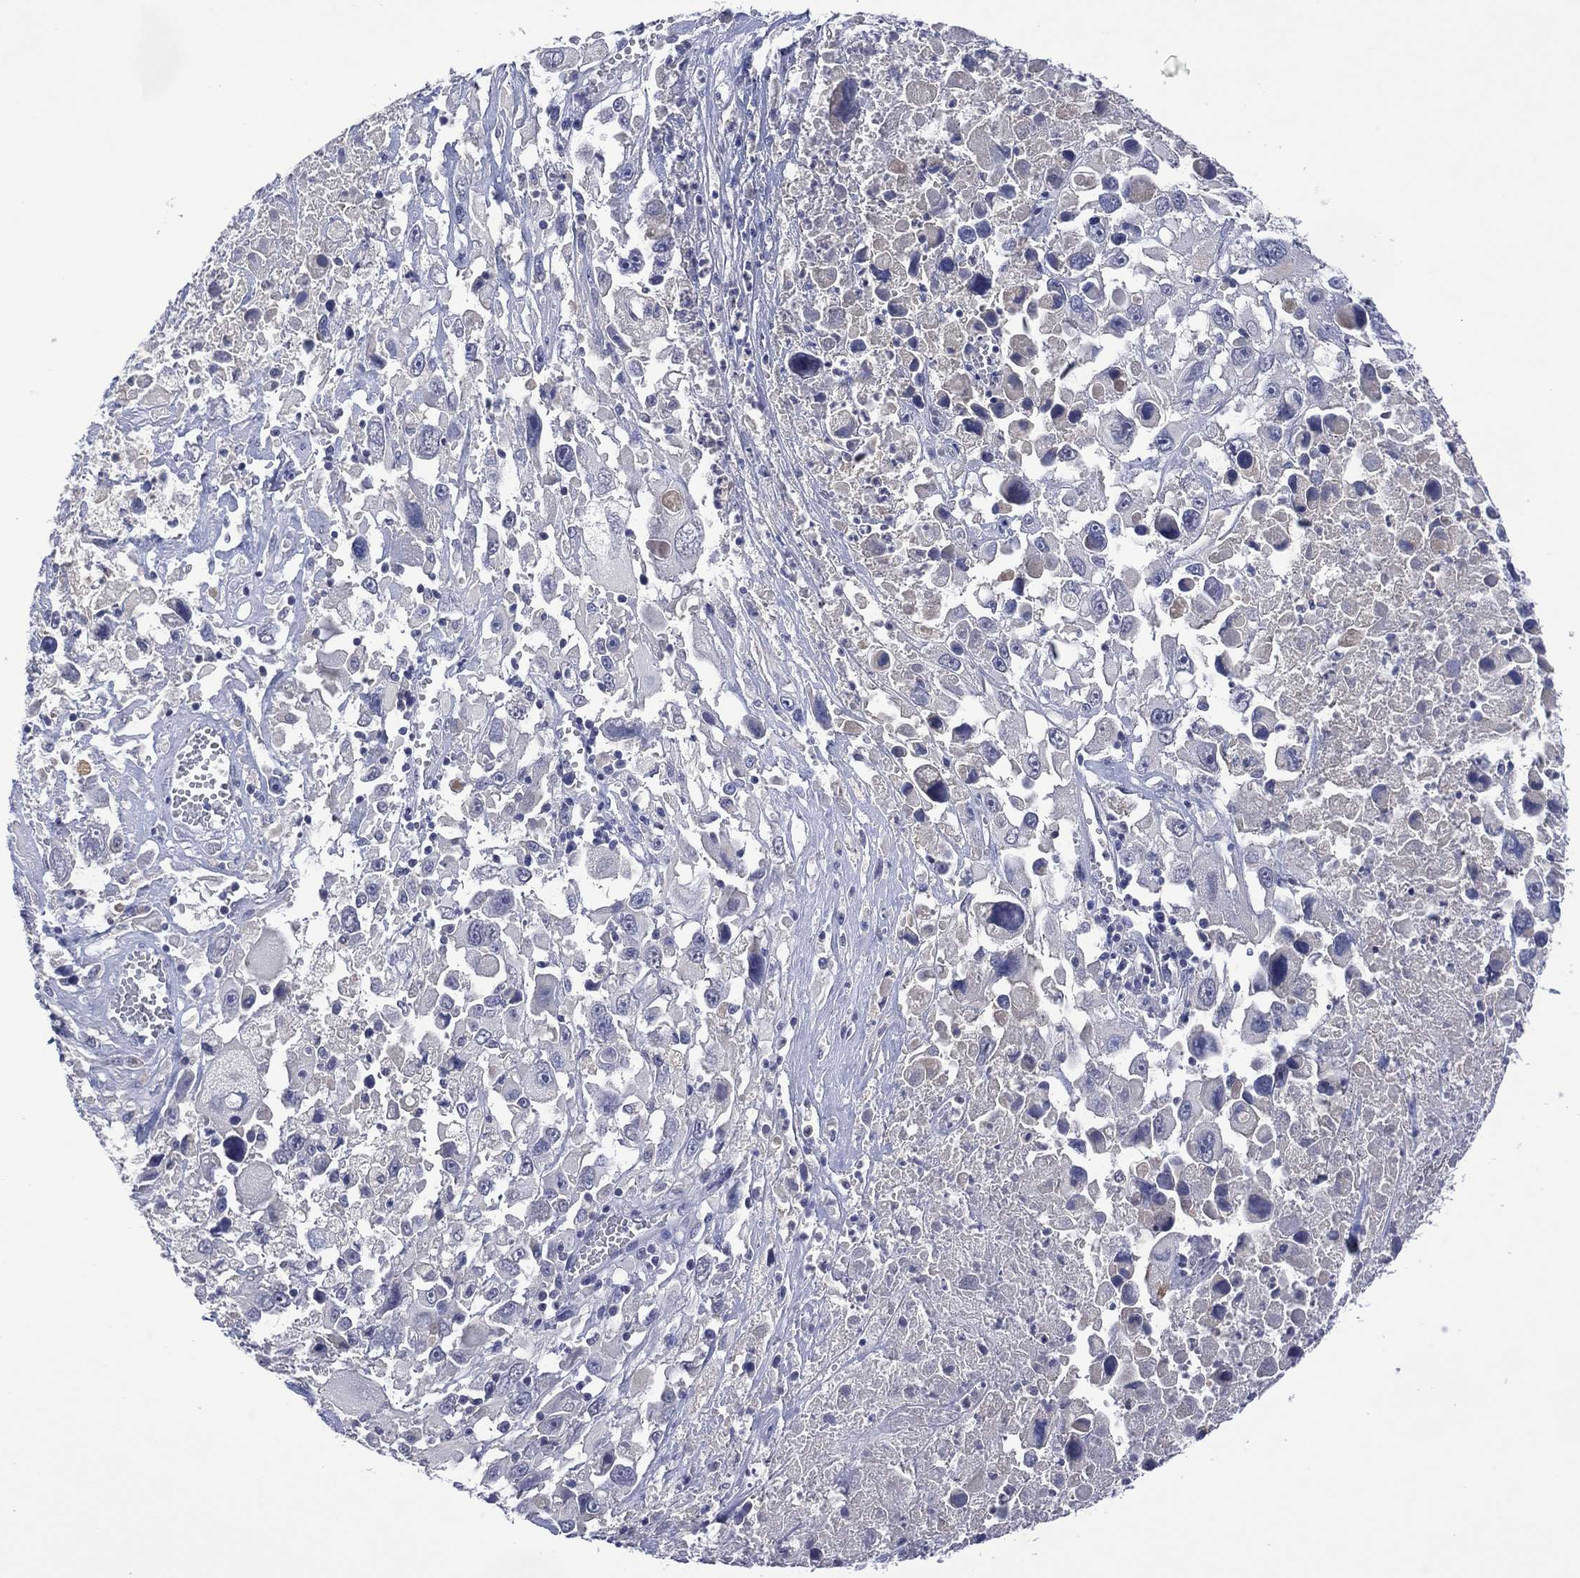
{"staining": {"intensity": "negative", "quantity": "none", "location": "none"}, "tissue": "melanoma", "cell_type": "Tumor cells", "image_type": "cancer", "snomed": [{"axis": "morphology", "description": "Malignant melanoma, Metastatic site"}, {"axis": "topography", "description": "Soft tissue"}], "caption": "Malignant melanoma (metastatic site) stained for a protein using immunohistochemistry displays no staining tumor cells.", "gene": "ASB10", "patient": {"sex": "male", "age": 50}}